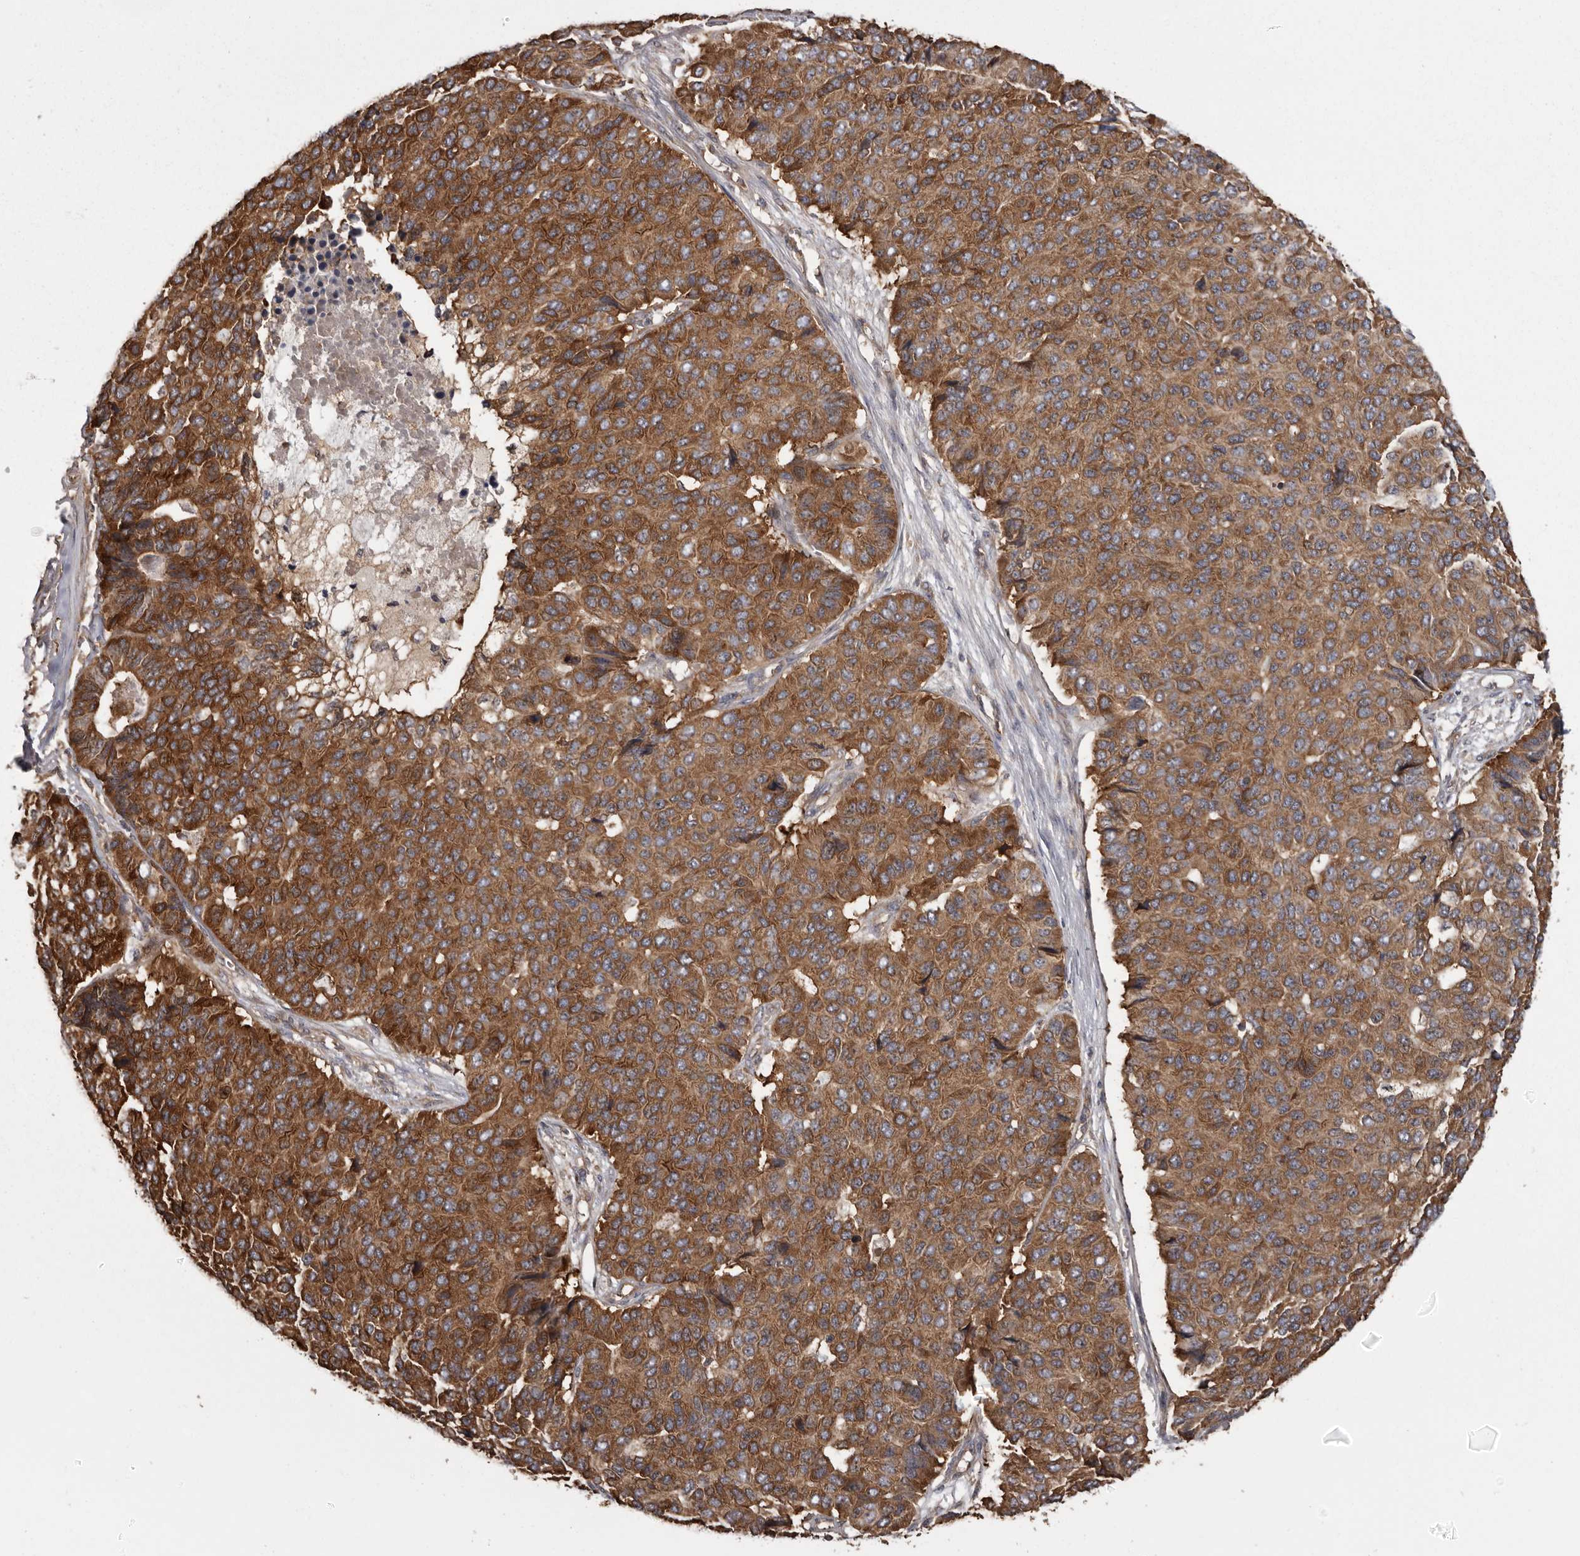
{"staining": {"intensity": "strong", "quantity": ">75%", "location": "cytoplasmic/membranous"}, "tissue": "pancreatic cancer", "cell_type": "Tumor cells", "image_type": "cancer", "snomed": [{"axis": "morphology", "description": "Adenocarcinoma, NOS"}, {"axis": "topography", "description": "Pancreas"}], "caption": "Protein staining by immunohistochemistry exhibits strong cytoplasmic/membranous expression in approximately >75% of tumor cells in pancreatic cancer.", "gene": "DARS1", "patient": {"sex": "male", "age": 50}}